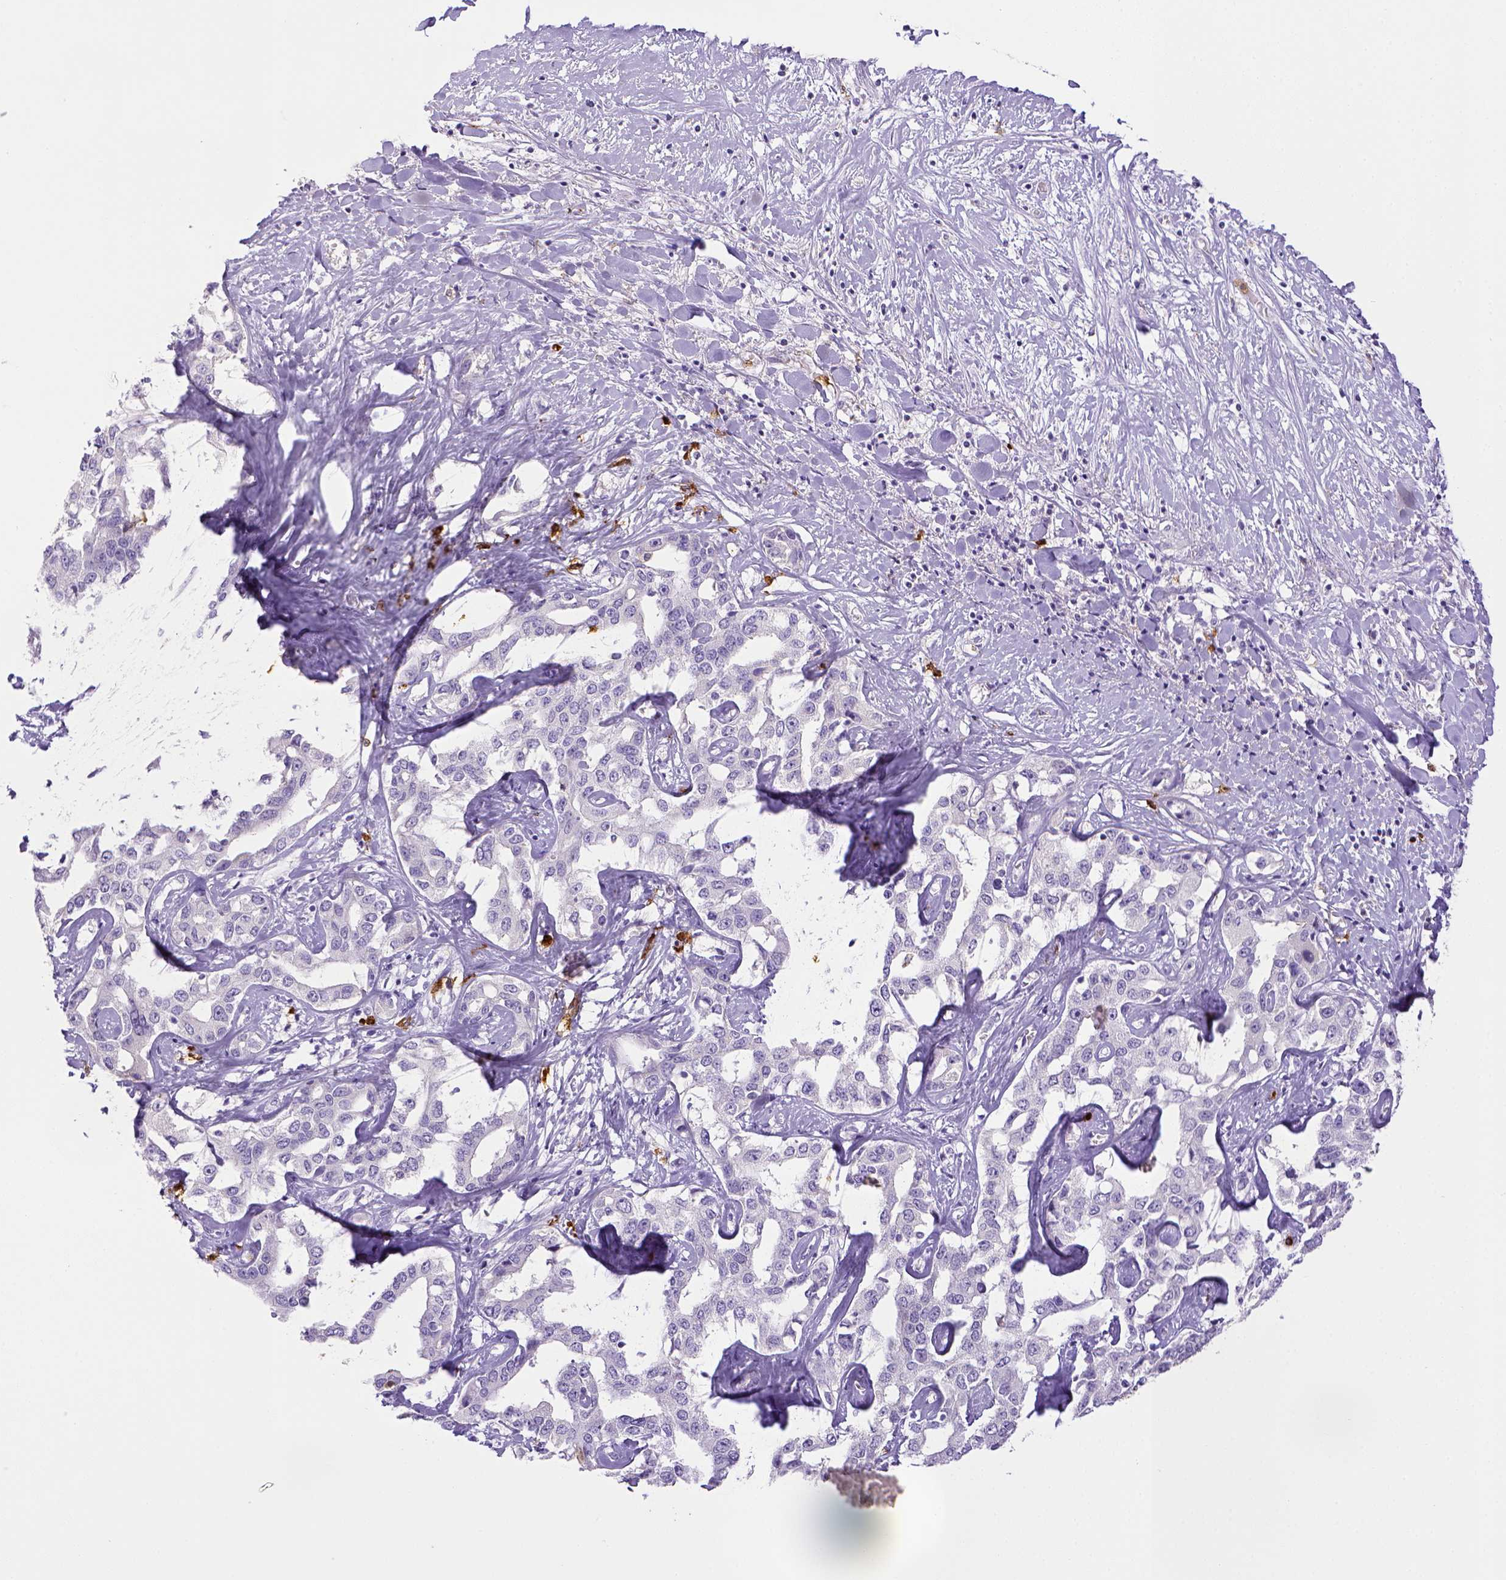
{"staining": {"intensity": "negative", "quantity": "none", "location": "none"}, "tissue": "liver cancer", "cell_type": "Tumor cells", "image_type": "cancer", "snomed": [{"axis": "morphology", "description": "Cholangiocarcinoma"}, {"axis": "topography", "description": "Liver"}], "caption": "IHC of liver cholangiocarcinoma shows no expression in tumor cells.", "gene": "ITGAM", "patient": {"sex": "male", "age": 59}}